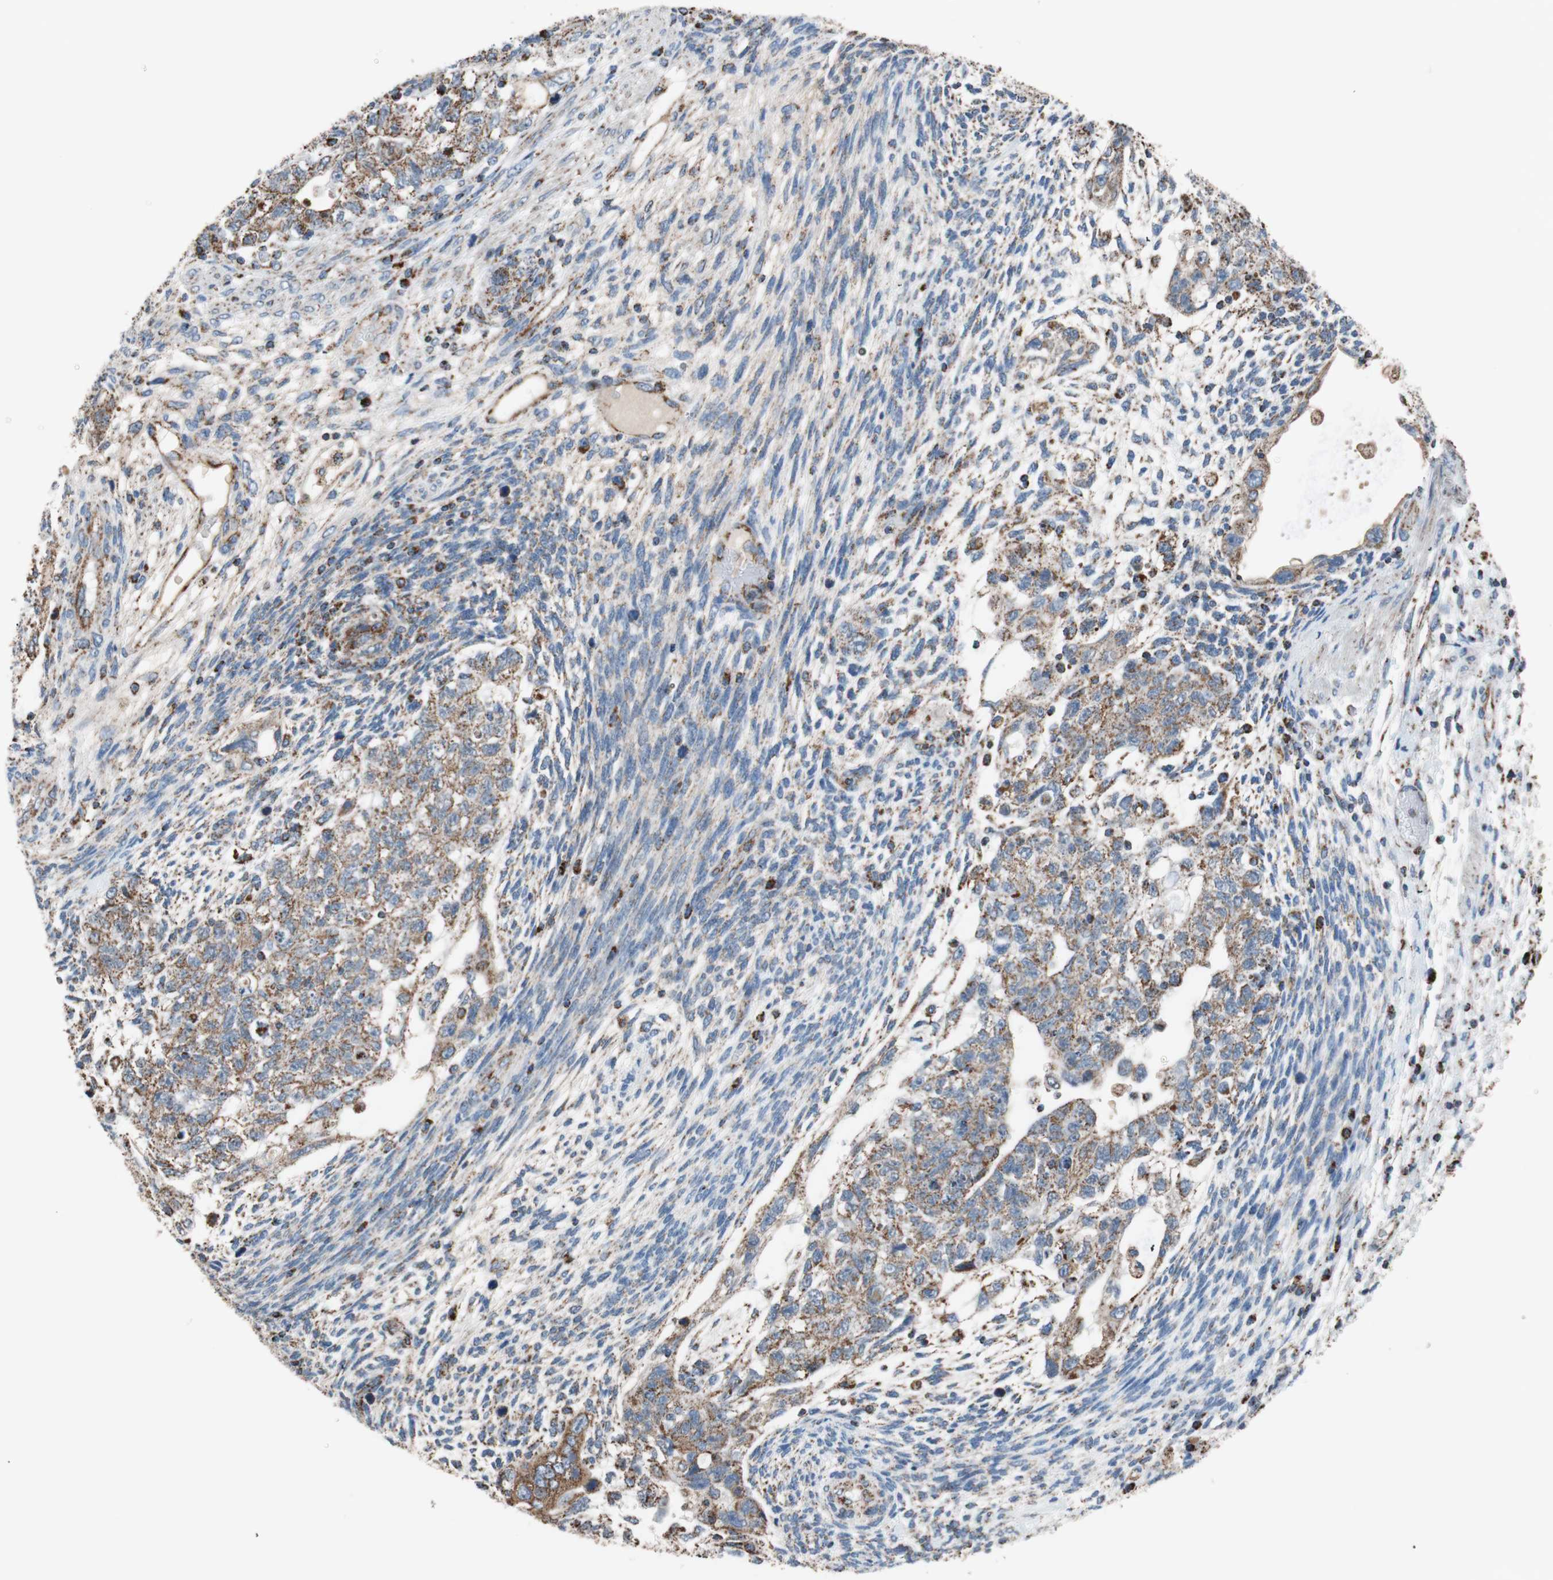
{"staining": {"intensity": "moderate", "quantity": ">75%", "location": "cytoplasmic/membranous"}, "tissue": "testis cancer", "cell_type": "Tumor cells", "image_type": "cancer", "snomed": [{"axis": "morphology", "description": "Normal tissue, NOS"}, {"axis": "morphology", "description": "Carcinoma, Embryonal, NOS"}, {"axis": "topography", "description": "Testis"}], "caption": "Testis cancer (embryonal carcinoma) was stained to show a protein in brown. There is medium levels of moderate cytoplasmic/membranous staining in about >75% of tumor cells.", "gene": "PCSK4", "patient": {"sex": "male", "age": 36}}